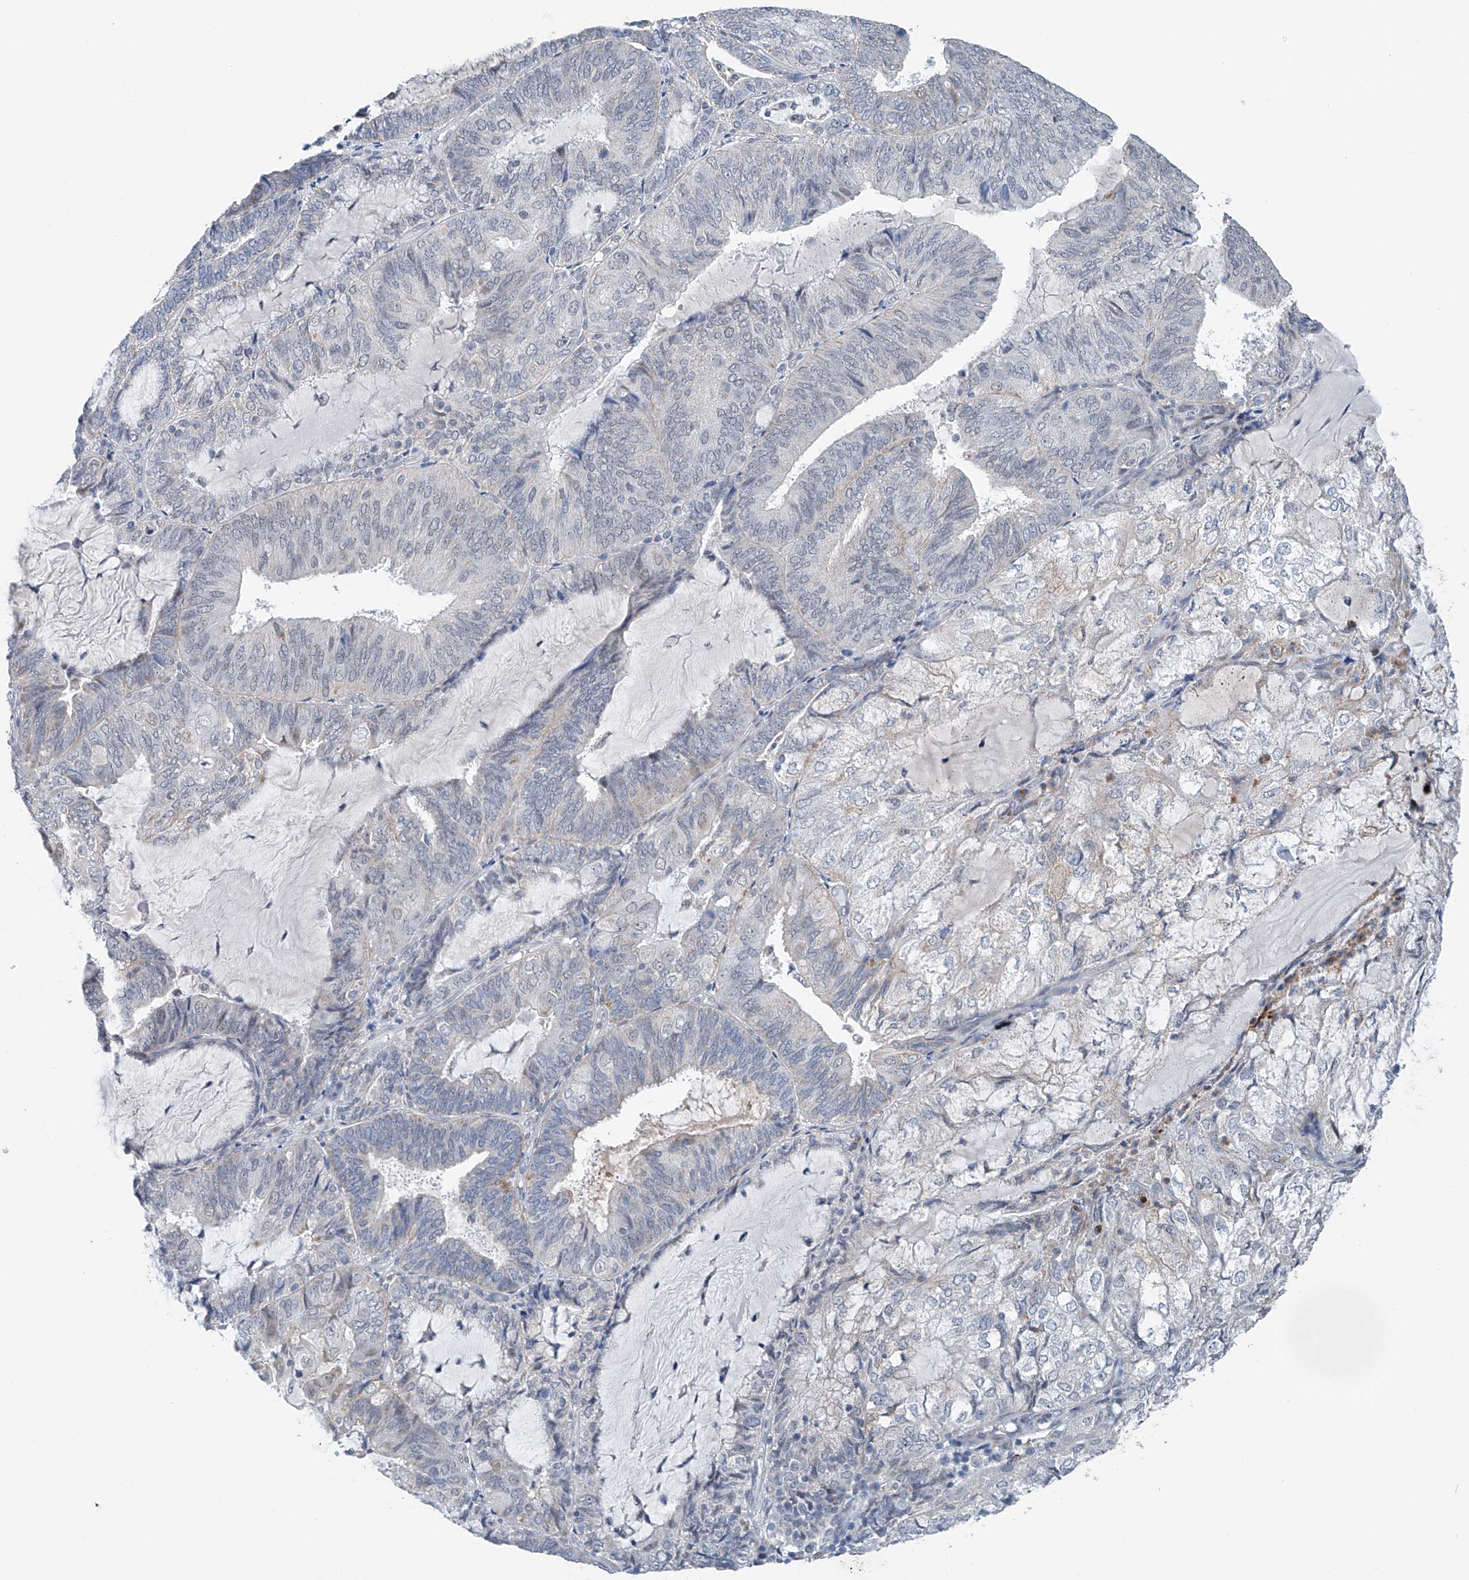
{"staining": {"intensity": "negative", "quantity": "none", "location": "none"}, "tissue": "endometrial cancer", "cell_type": "Tumor cells", "image_type": "cancer", "snomed": [{"axis": "morphology", "description": "Adenocarcinoma, NOS"}, {"axis": "topography", "description": "Endometrium"}], "caption": "An immunohistochemistry photomicrograph of adenocarcinoma (endometrial) is shown. There is no staining in tumor cells of adenocarcinoma (endometrial).", "gene": "KLF15", "patient": {"sex": "female", "age": 81}}